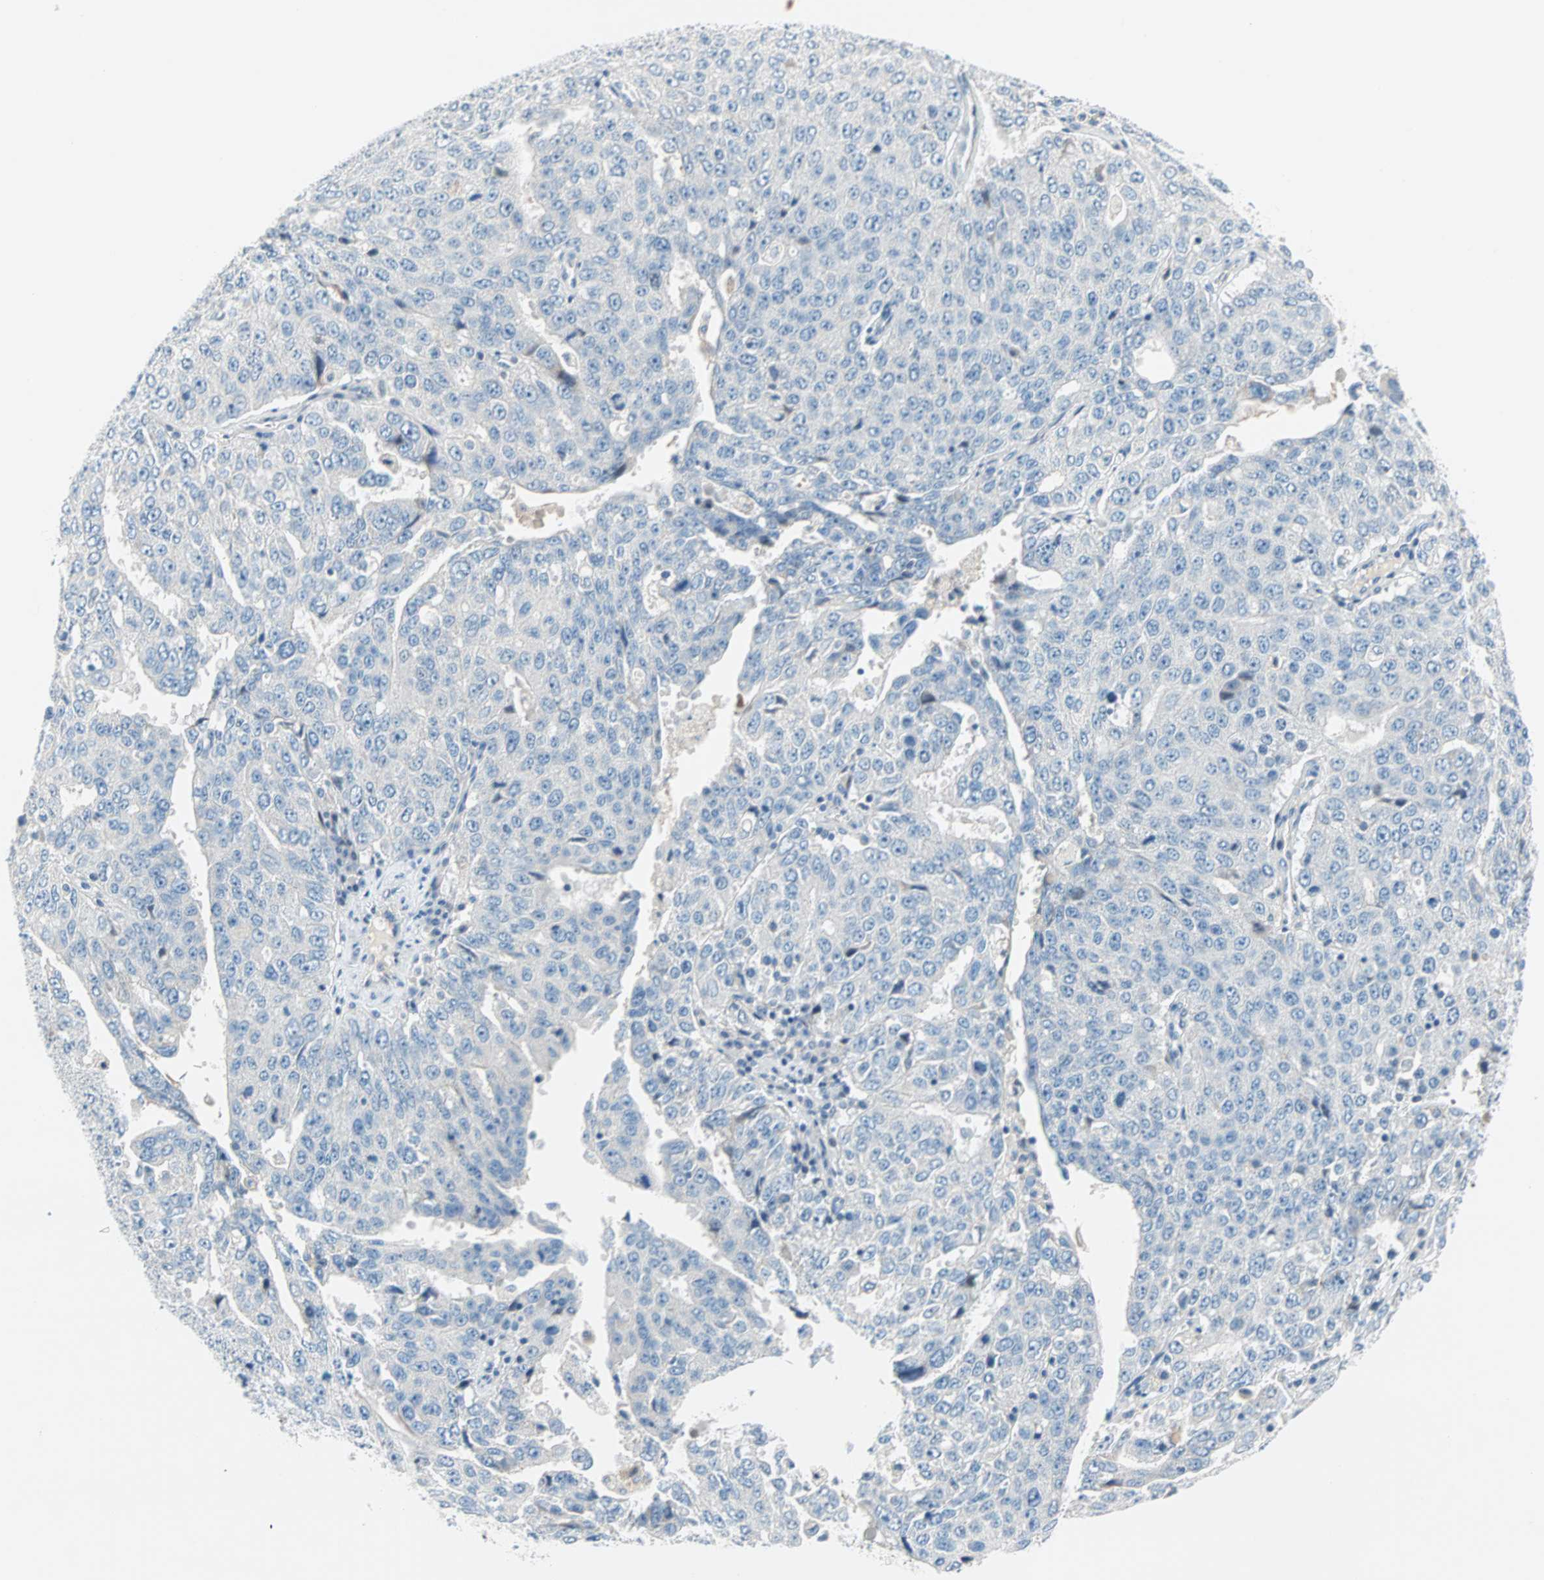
{"staining": {"intensity": "negative", "quantity": "none", "location": "none"}, "tissue": "ovarian cancer", "cell_type": "Tumor cells", "image_type": "cancer", "snomed": [{"axis": "morphology", "description": "Carcinoma, endometroid"}, {"axis": "topography", "description": "Ovary"}], "caption": "Tumor cells are negative for protein expression in human endometroid carcinoma (ovarian).", "gene": "TMEM163", "patient": {"sex": "female", "age": 62}}